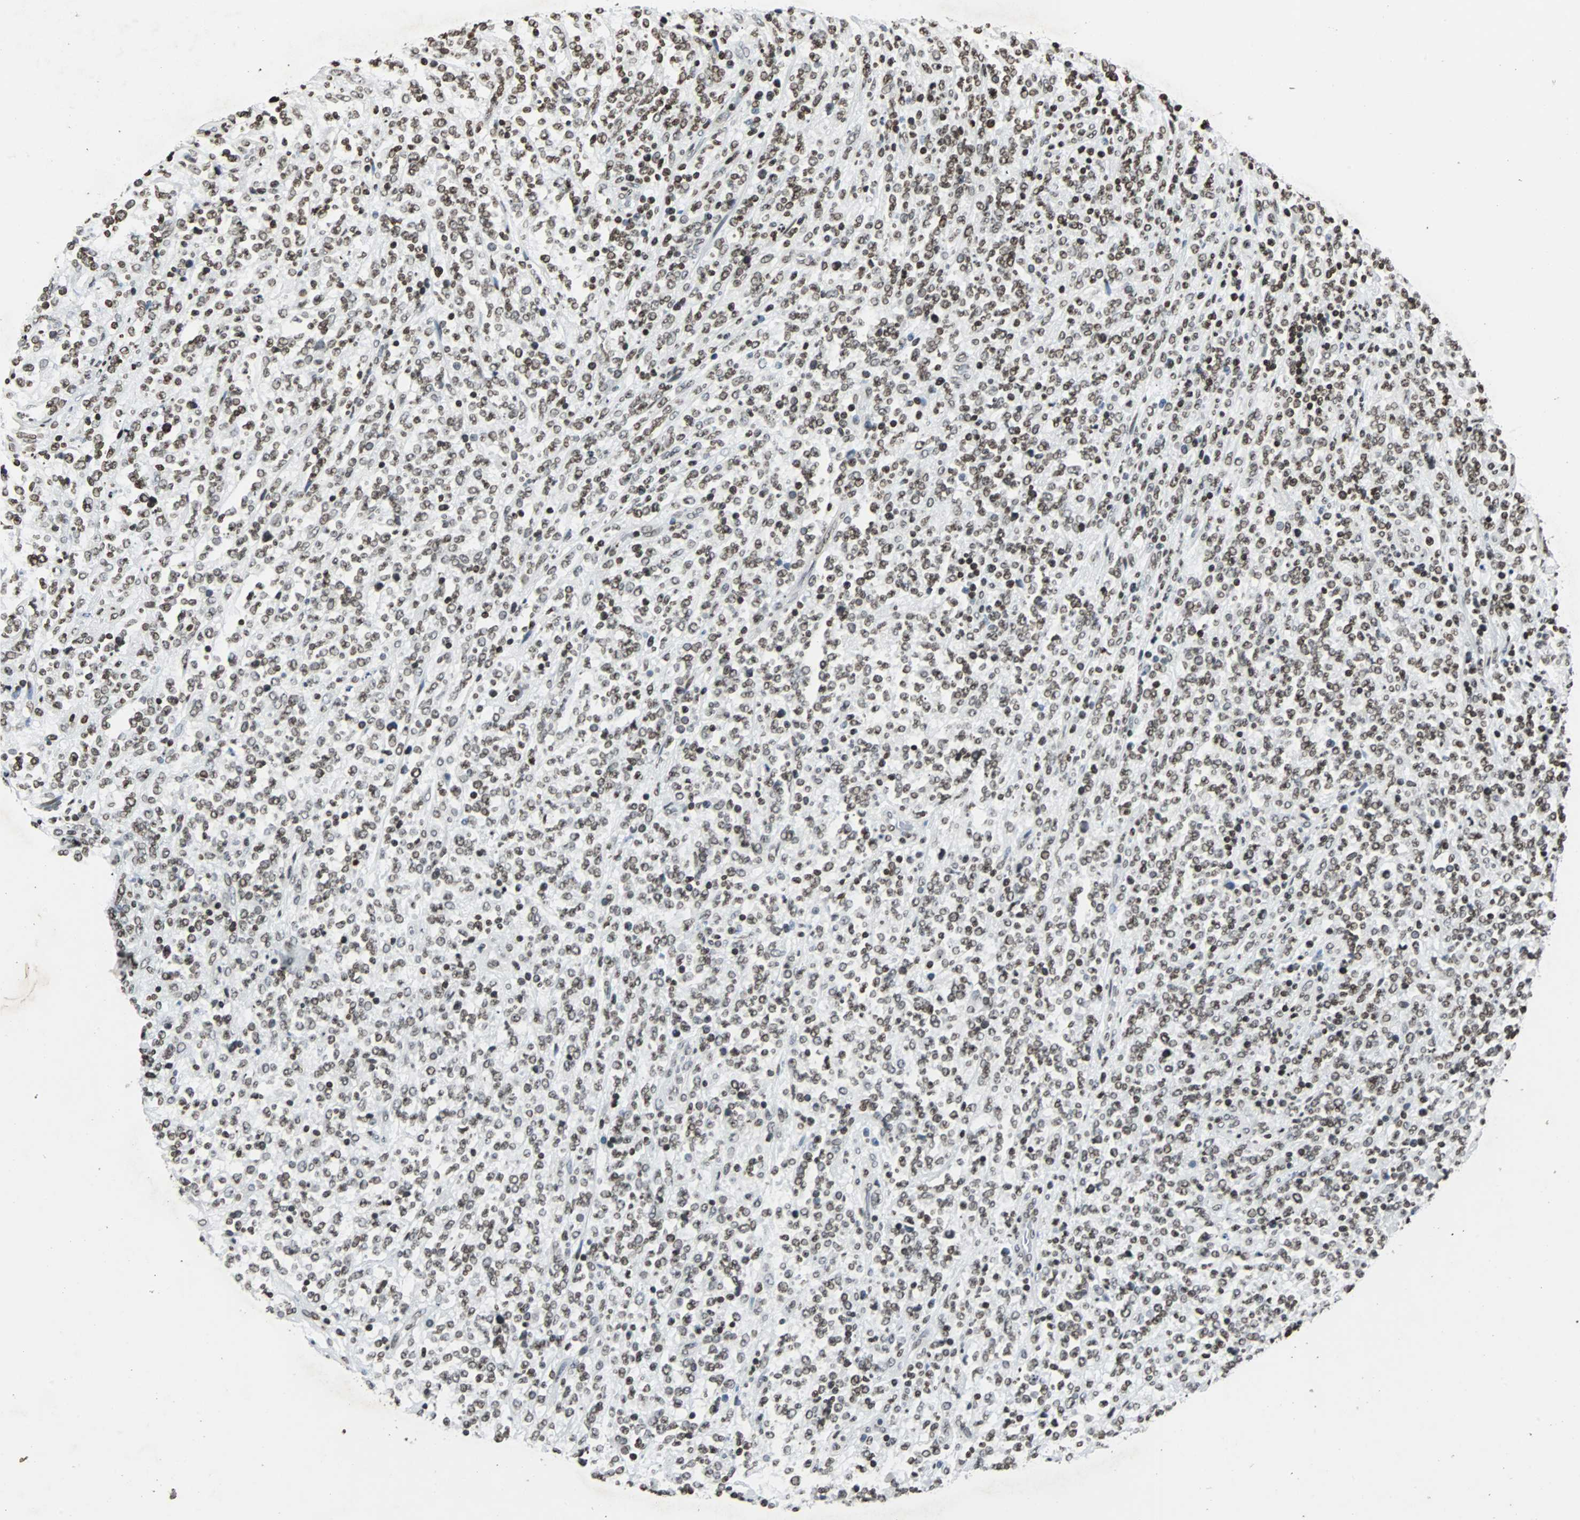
{"staining": {"intensity": "strong", "quantity": ">75%", "location": "nuclear"}, "tissue": "lymphoma", "cell_type": "Tumor cells", "image_type": "cancer", "snomed": [{"axis": "morphology", "description": "Malignant lymphoma, non-Hodgkin's type, High grade"}, {"axis": "topography", "description": "Soft tissue"}], "caption": "IHC micrograph of neoplastic tissue: human high-grade malignant lymphoma, non-Hodgkin's type stained using immunohistochemistry shows high levels of strong protein expression localized specifically in the nuclear of tumor cells, appearing as a nuclear brown color.", "gene": "PAXIP1", "patient": {"sex": "male", "age": 18}}